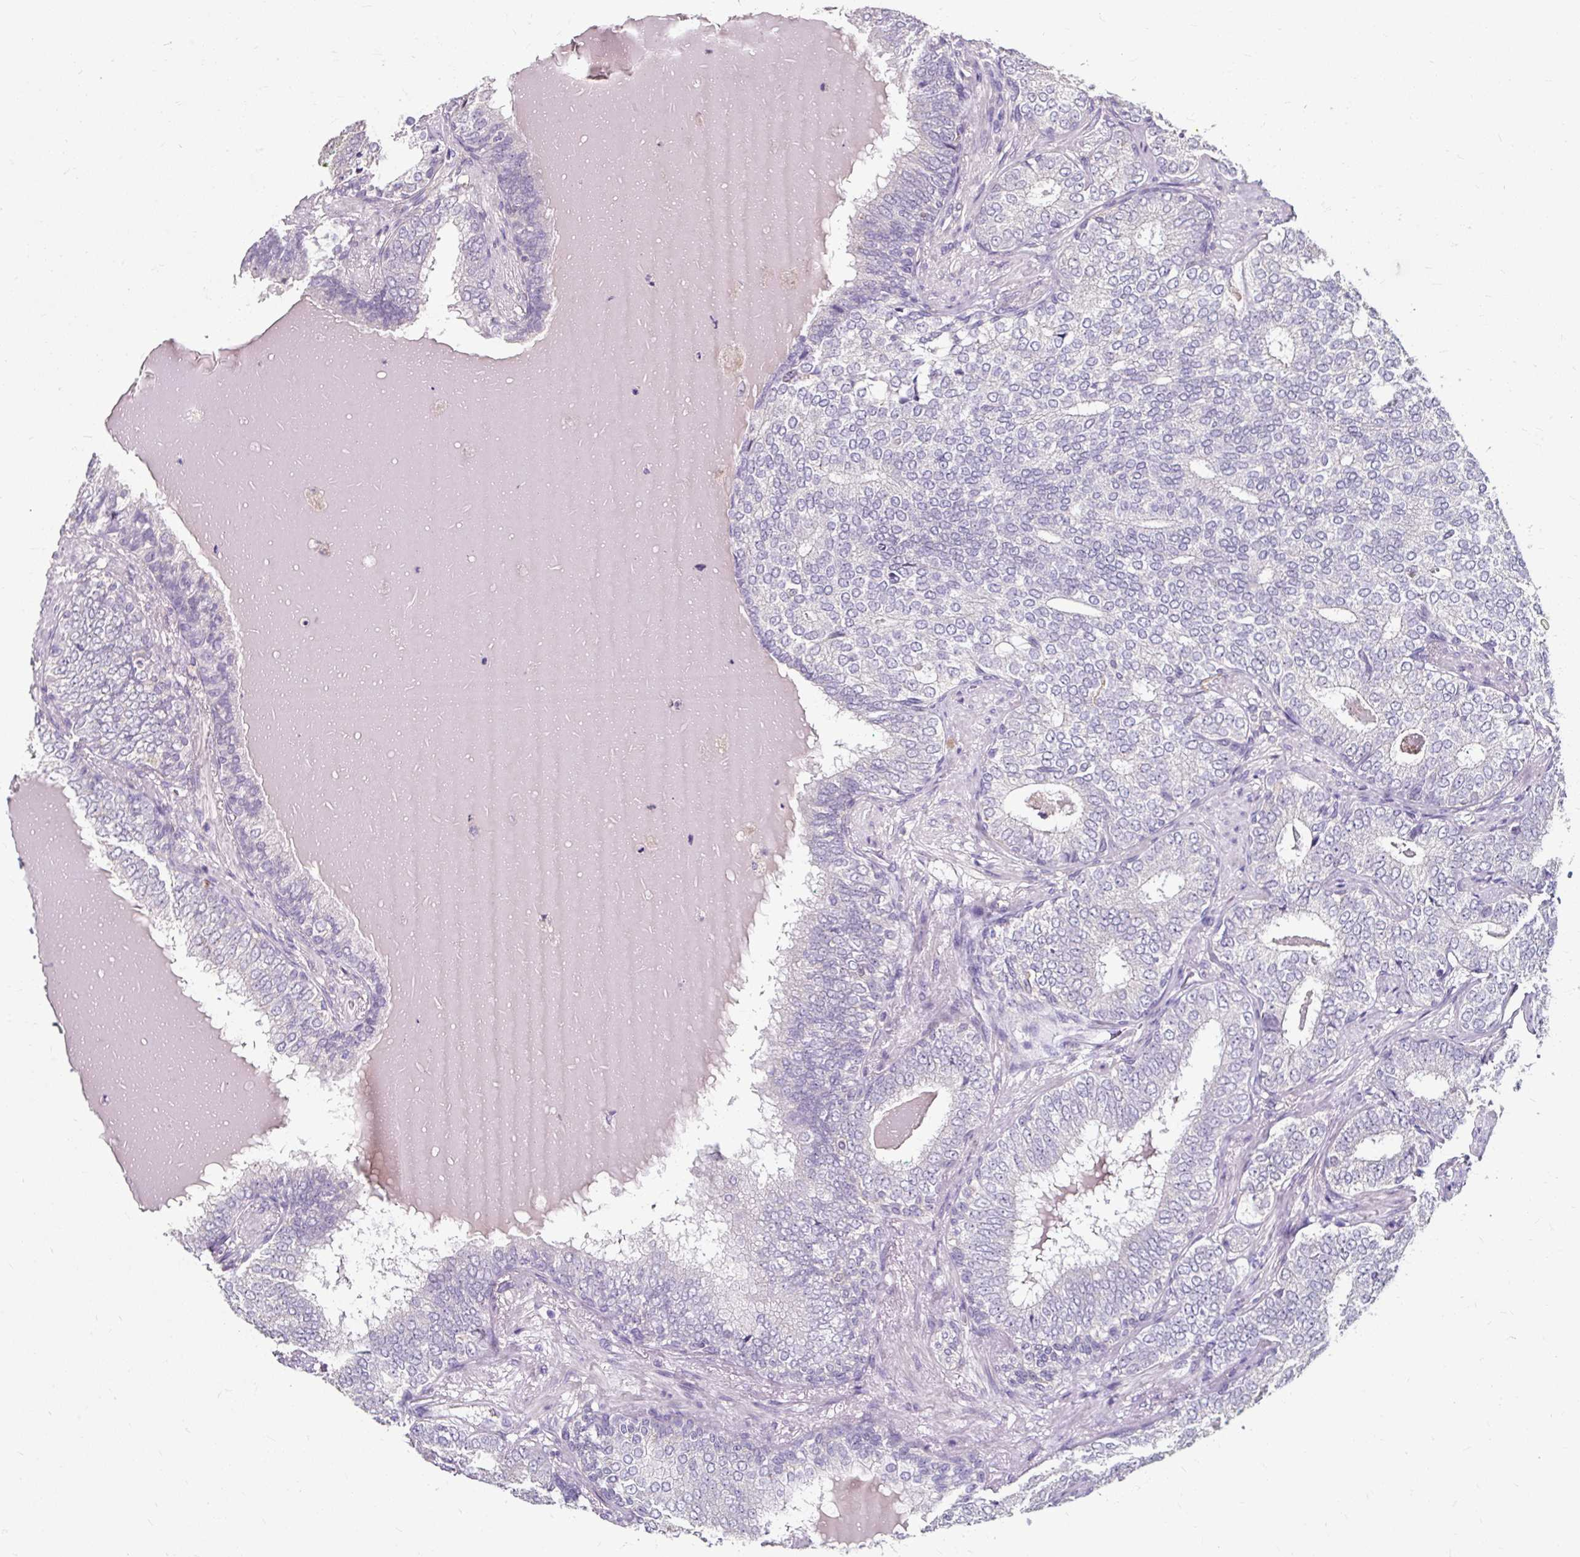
{"staining": {"intensity": "negative", "quantity": "none", "location": "none"}, "tissue": "prostate cancer", "cell_type": "Tumor cells", "image_type": "cancer", "snomed": [{"axis": "morphology", "description": "Adenocarcinoma, High grade"}, {"axis": "topography", "description": "Prostate"}], "caption": "The IHC image has no significant expression in tumor cells of prostate cancer (adenocarcinoma (high-grade)) tissue.", "gene": "KLHL24", "patient": {"sex": "male", "age": 72}}